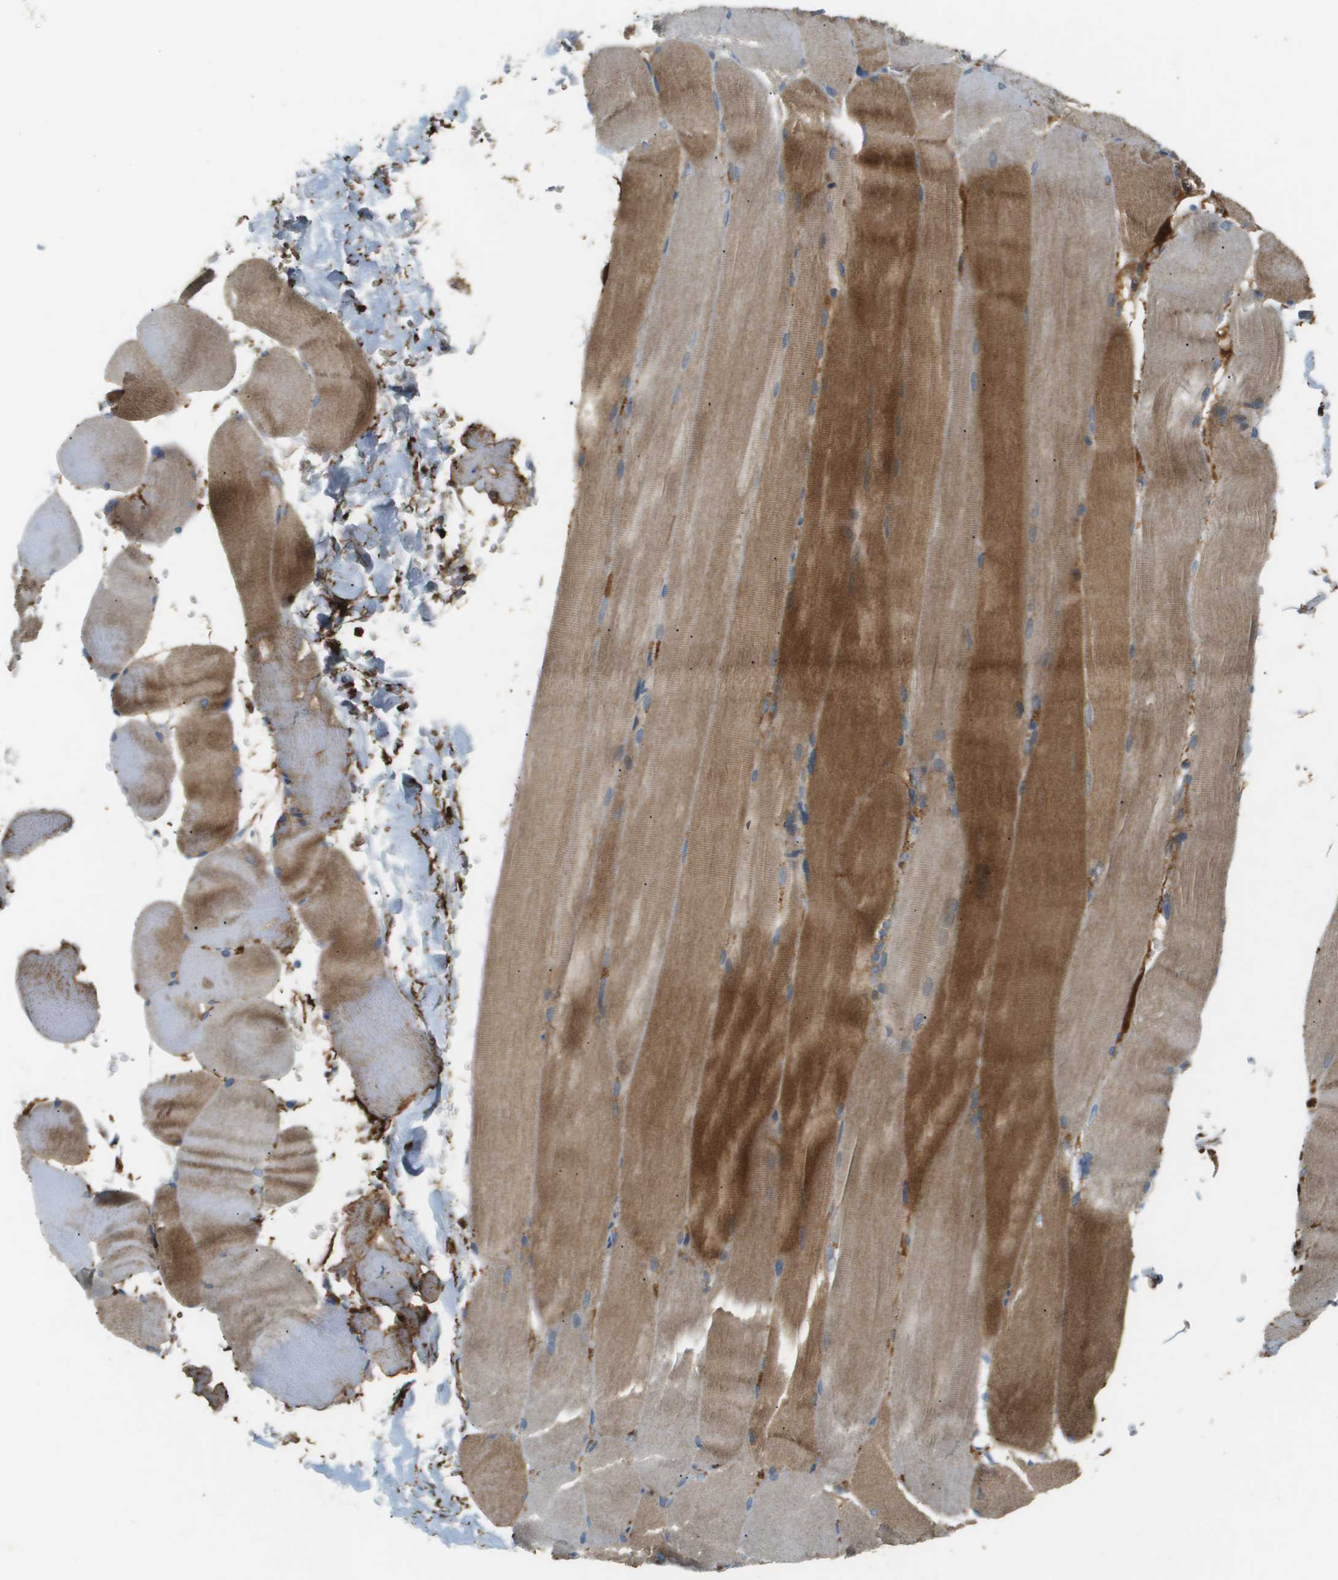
{"staining": {"intensity": "moderate", "quantity": ">75%", "location": "cytoplasmic/membranous"}, "tissue": "skeletal muscle", "cell_type": "Myocytes", "image_type": "normal", "snomed": [{"axis": "morphology", "description": "Normal tissue, NOS"}, {"axis": "topography", "description": "Skin"}, {"axis": "topography", "description": "Skeletal muscle"}], "caption": "IHC (DAB (3,3'-diaminobenzidine)) staining of benign skeletal muscle demonstrates moderate cytoplasmic/membranous protein staining in approximately >75% of myocytes.", "gene": "VTN", "patient": {"sex": "male", "age": 83}}